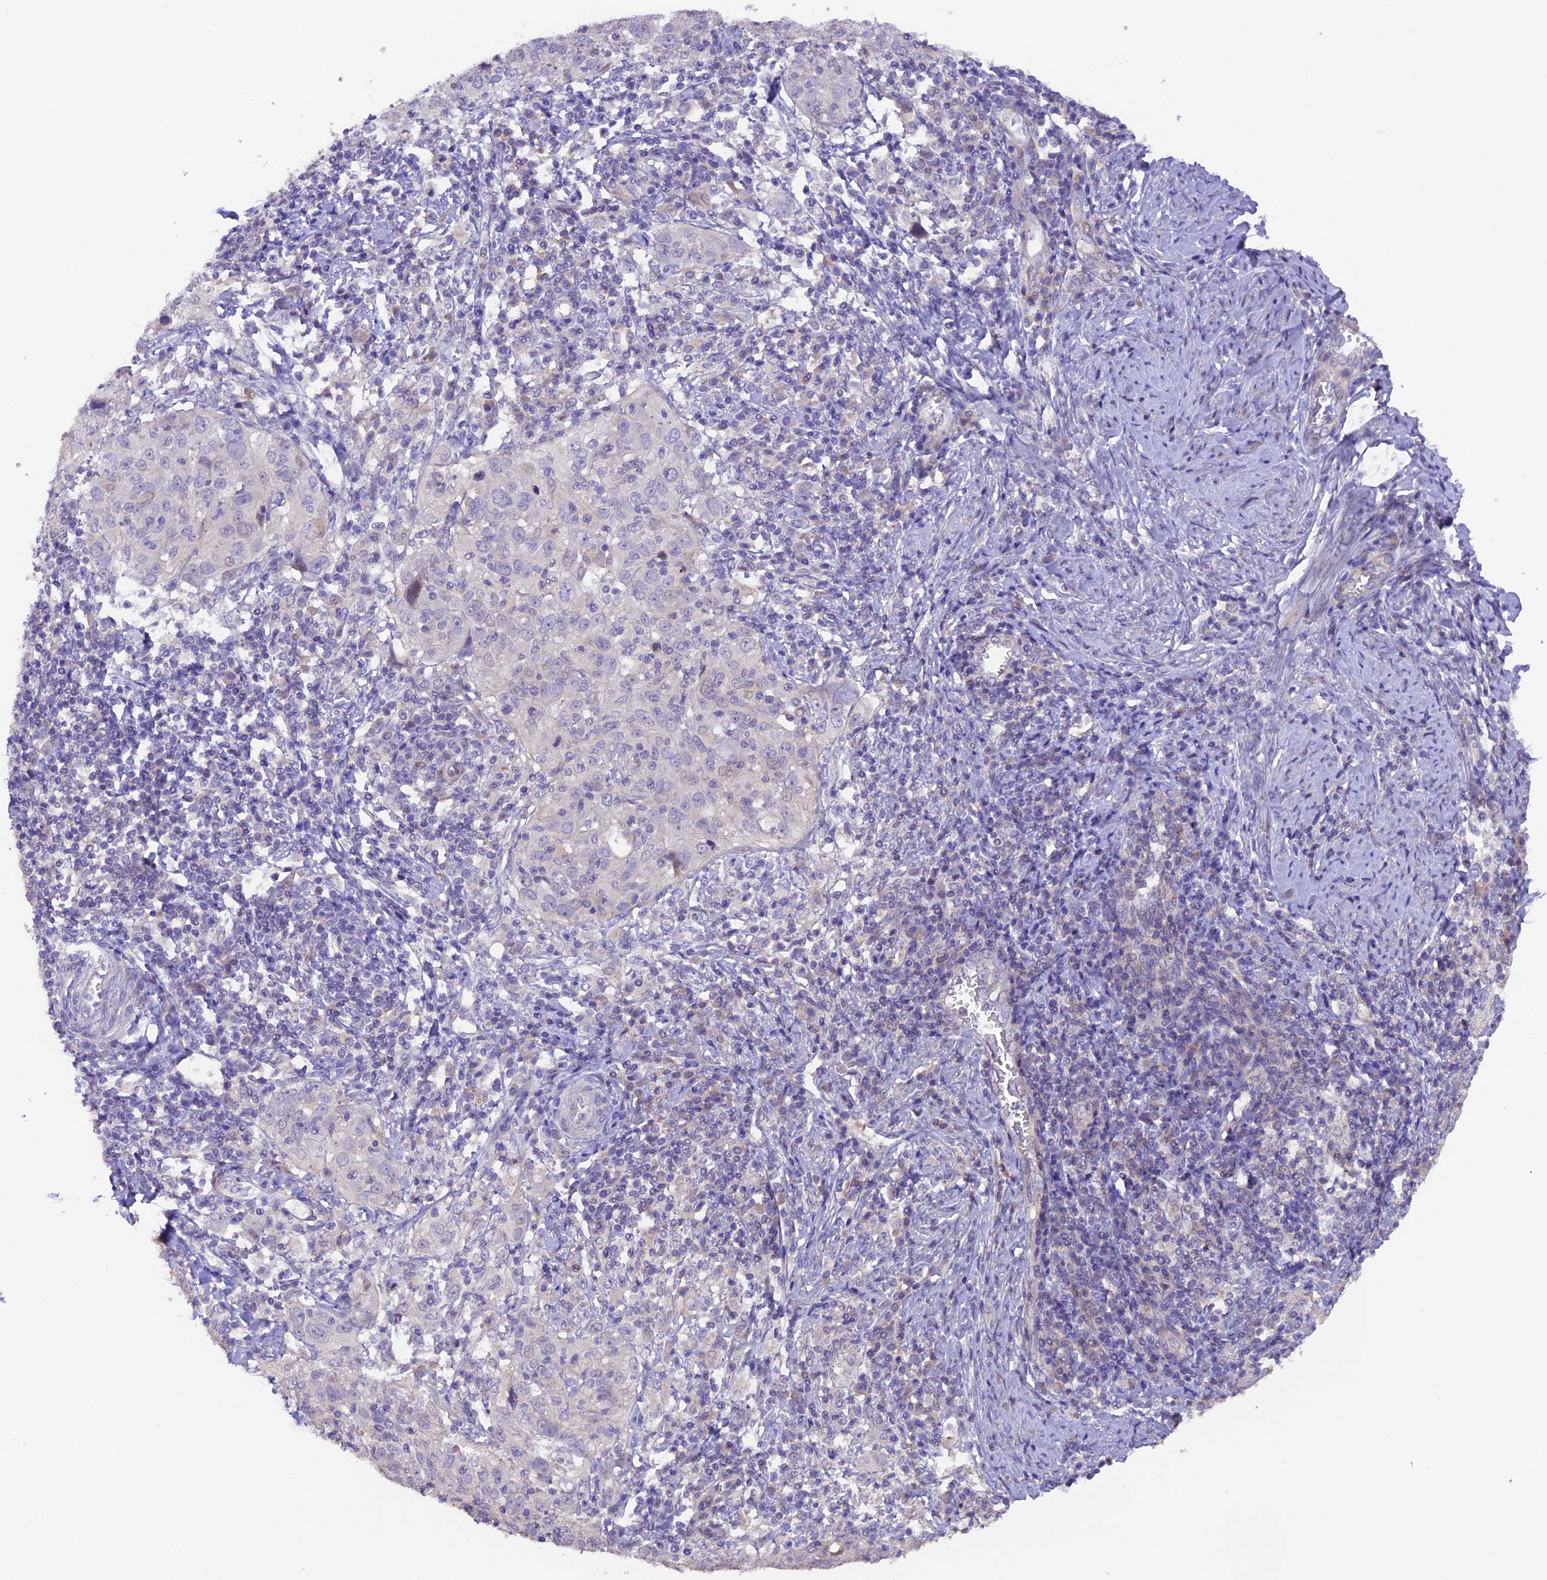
{"staining": {"intensity": "negative", "quantity": "none", "location": "none"}, "tissue": "cervical cancer", "cell_type": "Tumor cells", "image_type": "cancer", "snomed": [{"axis": "morphology", "description": "Normal tissue, NOS"}, {"axis": "morphology", "description": "Squamous cell carcinoma, NOS"}, {"axis": "topography", "description": "Cervix"}], "caption": "Protein analysis of cervical cancer exhibits no significant staining in tumor cells.", "gene": "NCK2", "patient": {"sex": "female", "age": 31}}